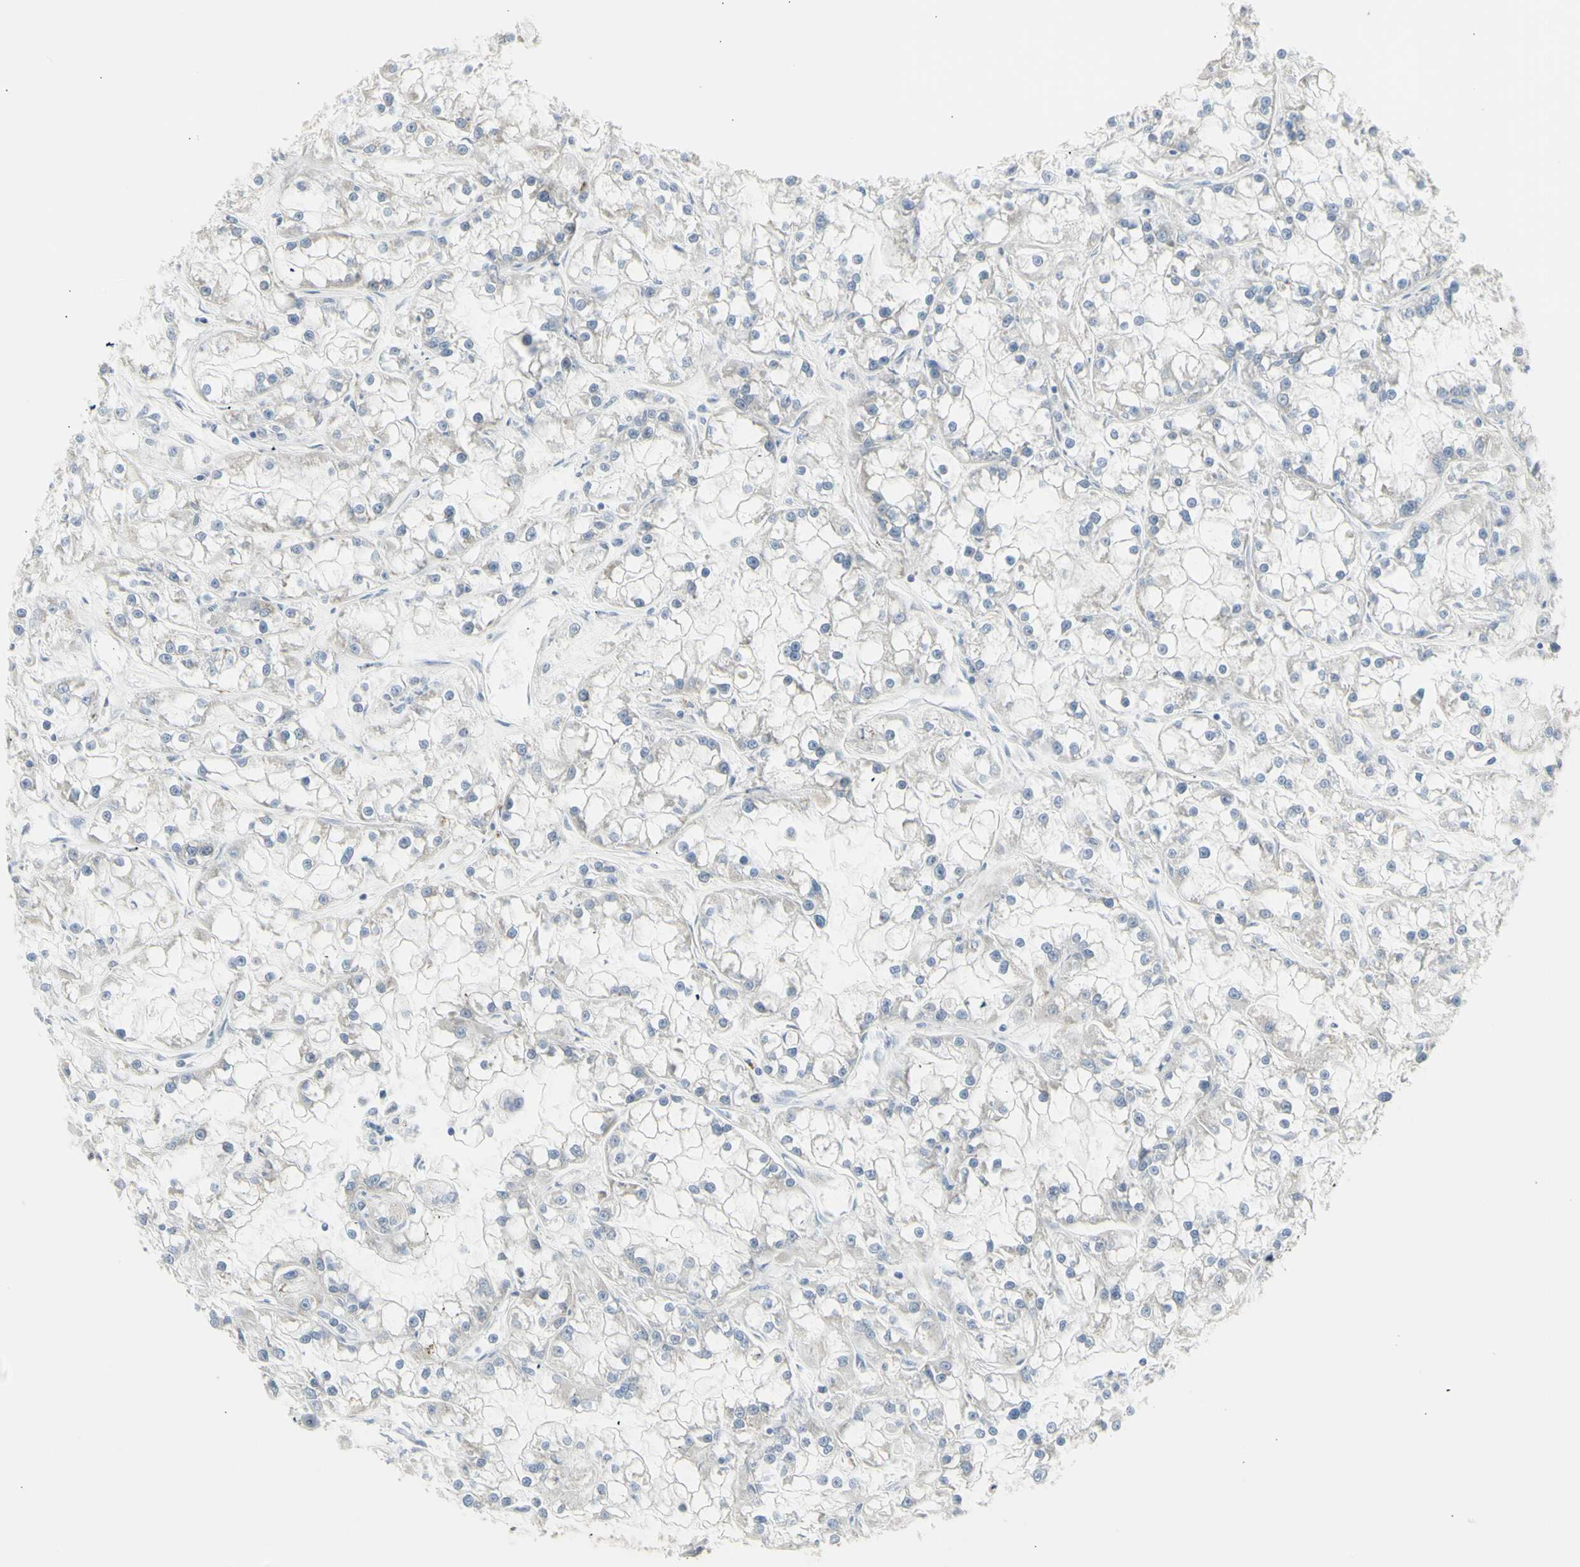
{"staining": {"intensity": "negative", "quantity": "none", "location": "none"}, "tissue": "renal cancer", "cell_type": "Tumor cells", "image_type": "cancer", "snomed": [{"axis": "morphology", "description": "Adenocarcinoma, NOS"}, {"axis": "topography", "description": "Kidney"}], "caption": "Immunohistochemistry (IHC) histopathology image of human renal cancer (adenocarcinoma) stained for a protein (brown), which demonstrates no positivity in tumor cells.", "gene": "DHRS7B", "patient": {"sex": "female", "age": 52}}